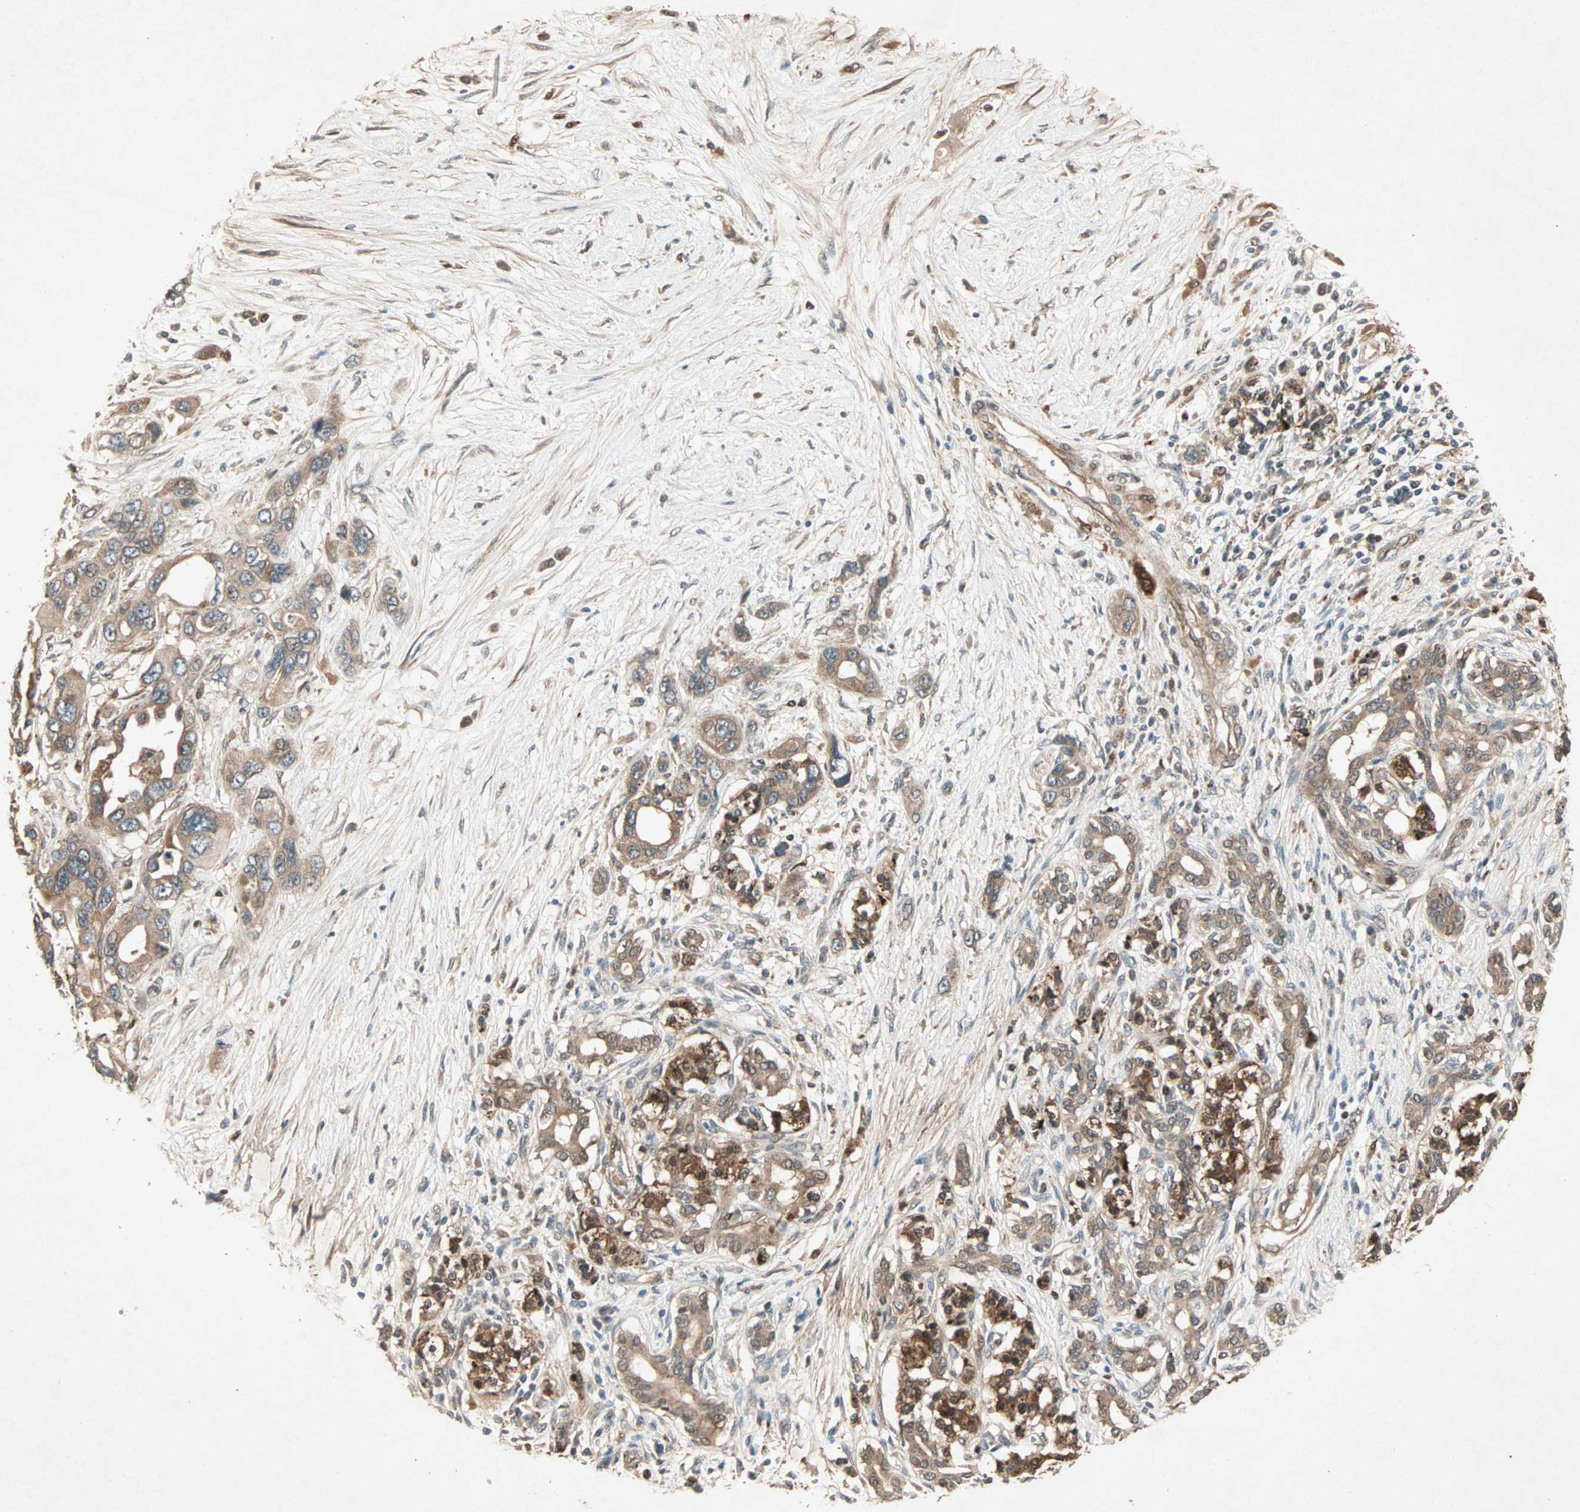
{"staining": {"intensity": "weak", "quantity": ">75%", "location": "cytoplasmic/membranous"}, "tissue": "pancreatic cancer", "cell_type": "Tumor cells", "image_type": "cancer", "snomed": [{"axis": "morphology", "description": "Adenocarcinoma, NOS"}, {"axis": "topography", "description": "Pancreas"}], "caption": "Protein expression analysis of human pancreatic cancer (adenocarcinoma) reveals weak cytoplasmic/membranous positivity in about >75% of tumor cells.", "gene": "SDSL", "patient": {"sex": "male", "age": 46}}